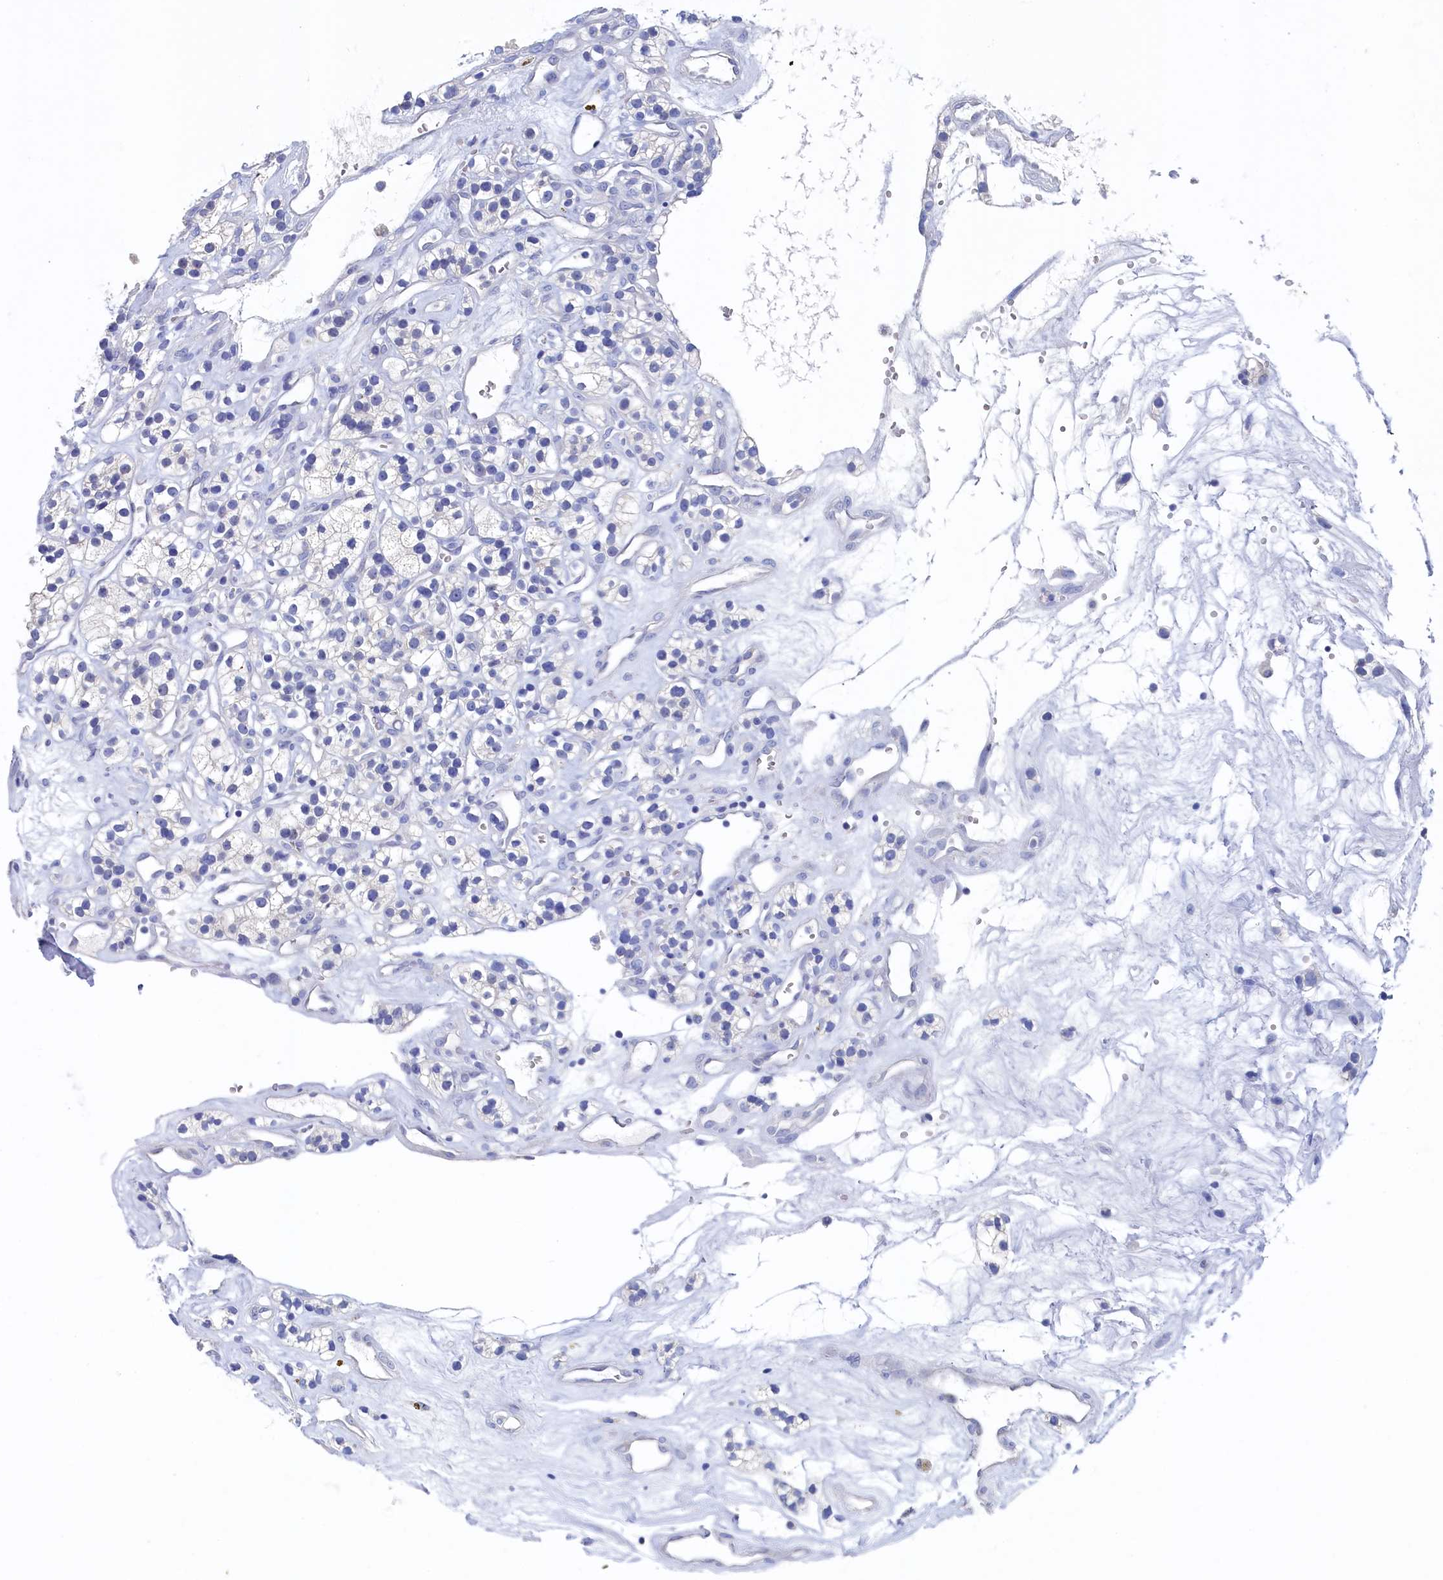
{"staining": {"intensity": "negative", "quantity": "none", "location": "none"}, "tissue": "renal cancer", "cell_type": "Tumor cells", "image_type": "cancer", "snomed": [{"axis": "morphology", "description": "Adenocarcinoma, NOS"}, {"axis": "topography", "description": "Kidney"}], "caption": "High magnification brightfield microscopy of renal adenocarcinoma stained with DAB (brown) and counterstained with hematoxylin (blue): tumor cells show no significant staining.", "gene": "C11orf54", "patient": {"sex": "female", "age": 57}}